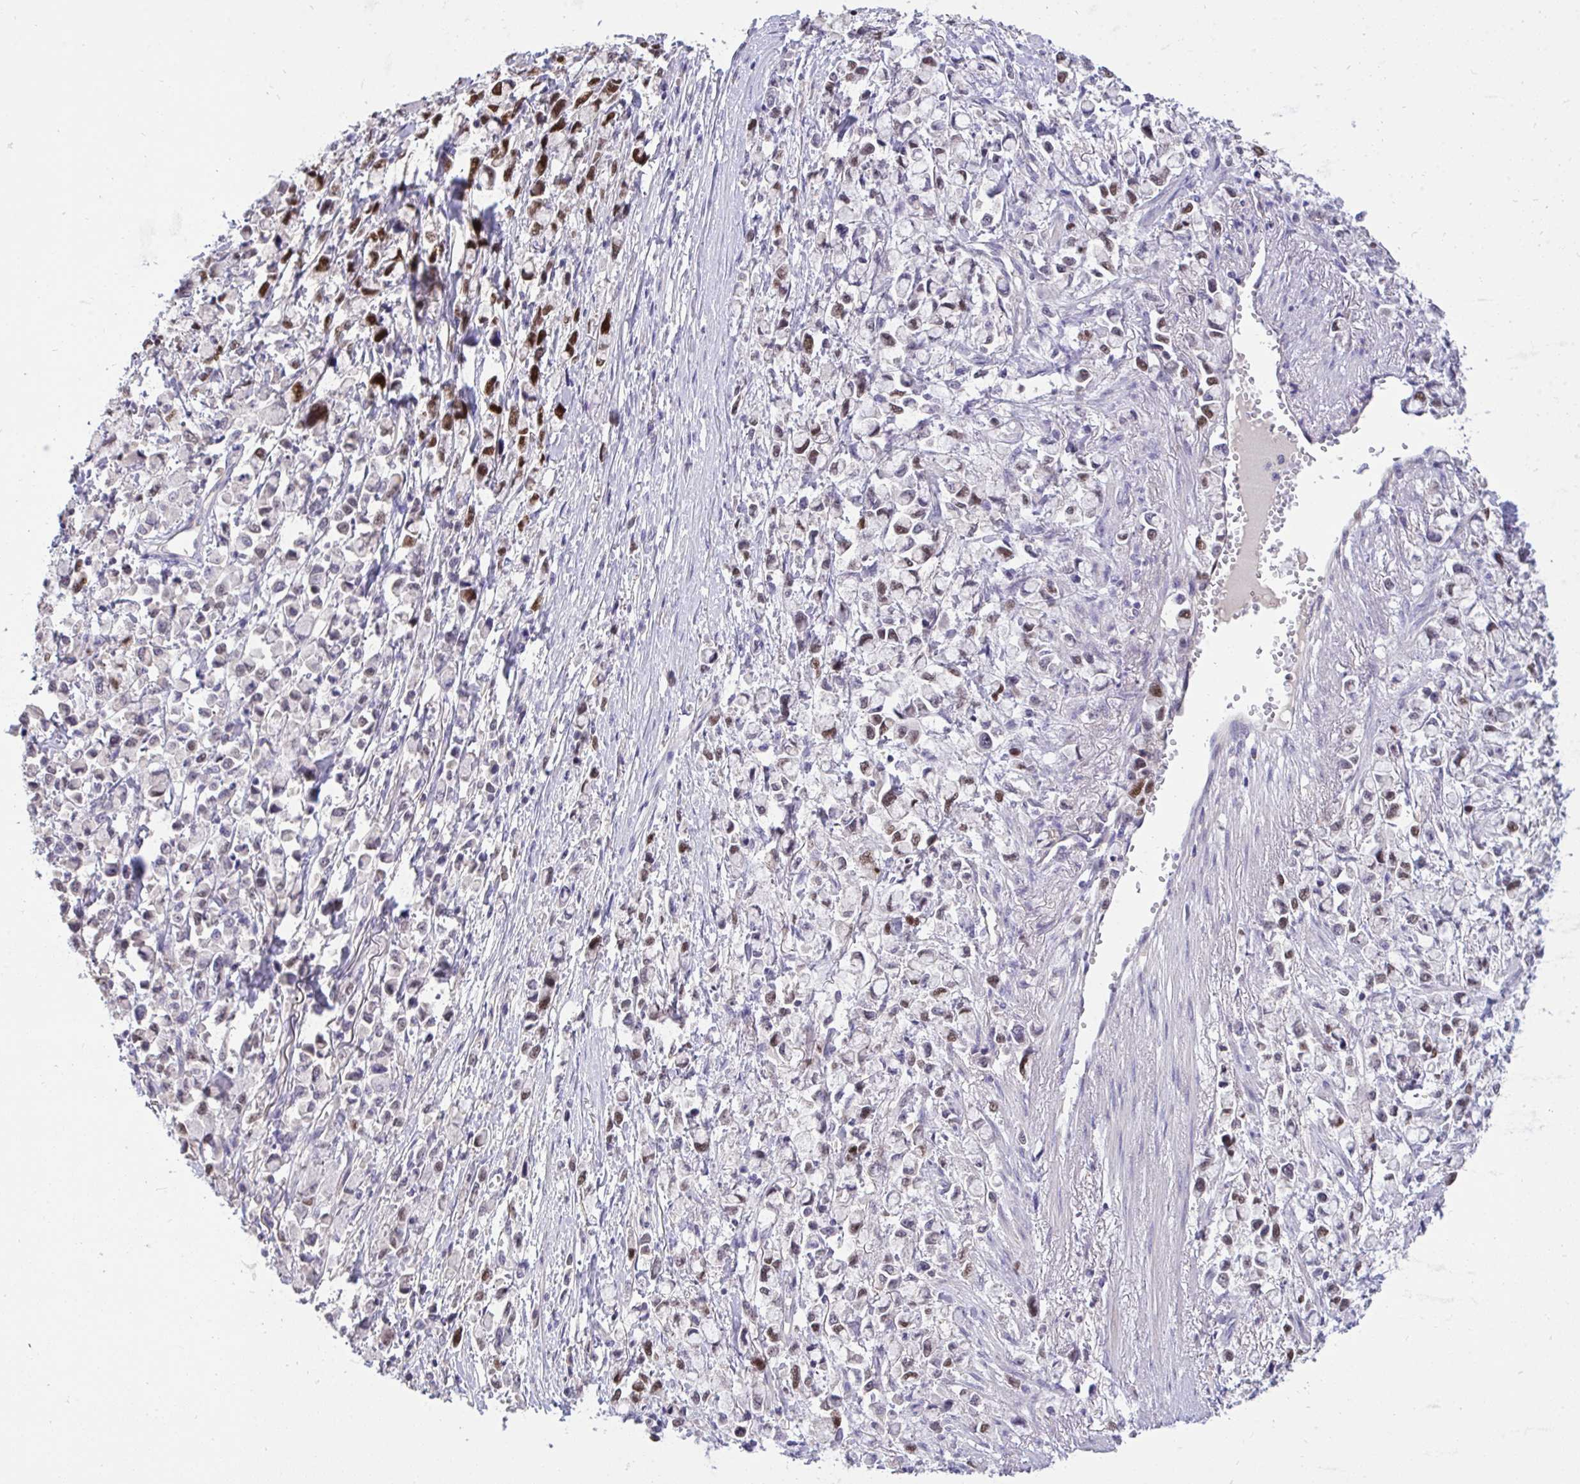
{"staining": {"intensity": "strong", "quantity": "25%-75%", "location": "nuclear"}, "tissue": "stomach cancer", "cell_type": "Tumor cells", "image_type": "cancer", "snomed": [{"axis": "morphology", "description": "Adenocarcinoma, NOS"}, {"axis": "topography", "description": "Stomach"}], "caption": "Strong nuclear expression is present in about 25%-75% of tumor cells in adenocarcinoma (stomach). (Brightfield microscopy of DAB IHC at high magnification).", "gene": "C19orf54", "patient": {"sex": "female", "age": 81}}